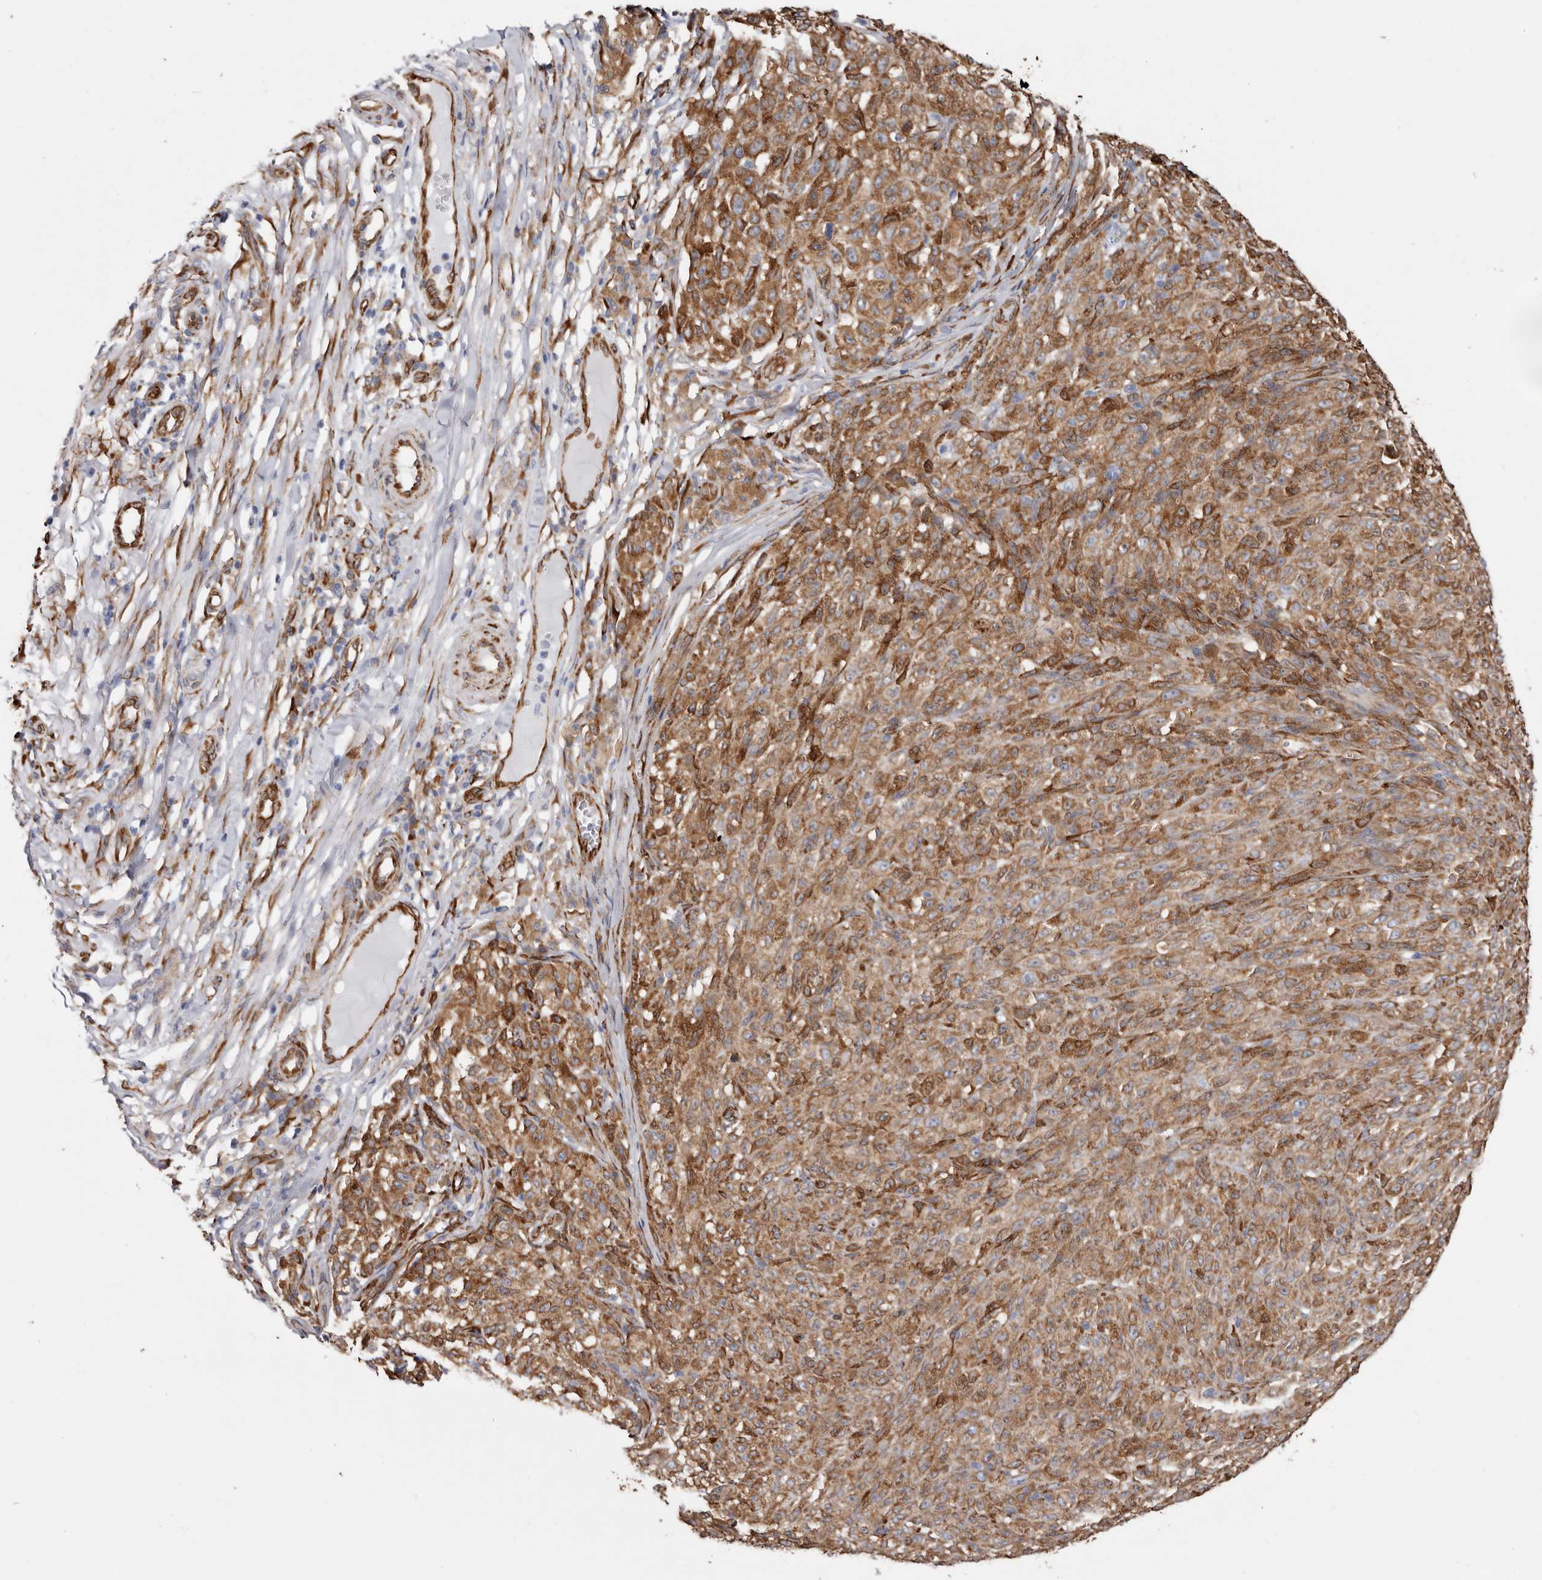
{"staining": {"intensity": "moderate", "quantity": ">75%", "location": "cytoplasmic/membranous"}, "tissue": "melanoma", "cell_type": "Tumor cells", "image_type": "cancer", "snomed": [{"axis": "morphology", "description": "Malignant melanoma, NOS"}, {"axis": "topography", "description": "Skin"}], "caption": "Immunohistochemistry (IHC) (DAB (3,3'-diaminobenzidine)) staining of malignant melanoma demonstrates moderate cytoplasmic/membranous protein positivity in approximately >75% of tumor cells.", "gene": "SEMA3E", "patient": {"sex": "female", "age": 82}}